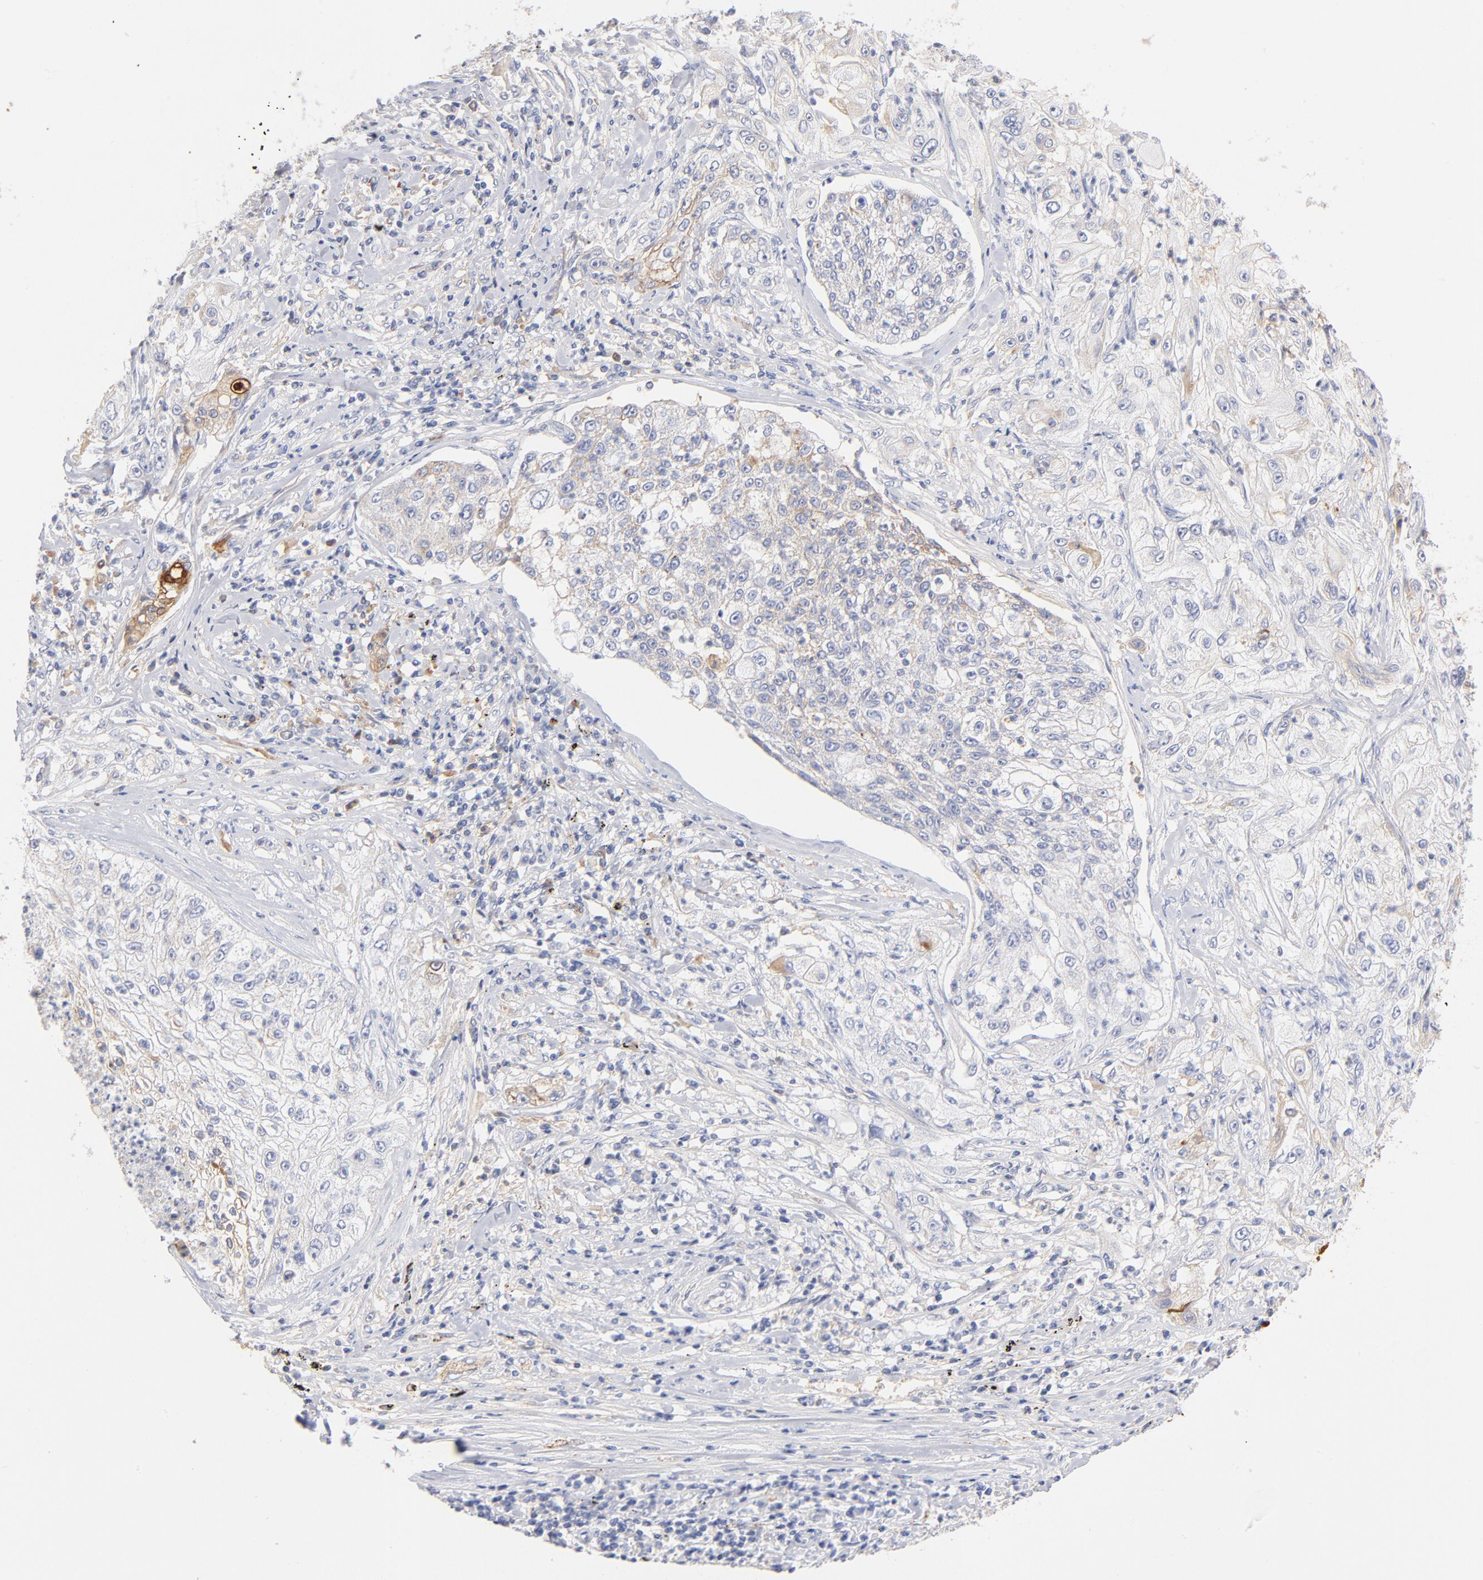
{"staining": {"intensity": "negative", "quantity": "none", "location": "none"}, "tissue": "lung cancer", "cell_type": "Tumor cells", "image_type": "cancer", "snomed": [{"axis": "morphology", "description": "Inflammation, NOS"}, {"axis": "morphology", "description": "Squamous cell carcinoma, NOS"}, {"axis": "topography", "description": "Lymph node"}, {"axis": "topography", "description": "Soft tissue"}, {"axis": "topography", "description": "Lung"}], "caption": "Tumor cells are negative for protein expression in human lung cancer (squamous cell carcinoma).", "gene": "C3", "patient": {"sex": "male", "age": 66}}